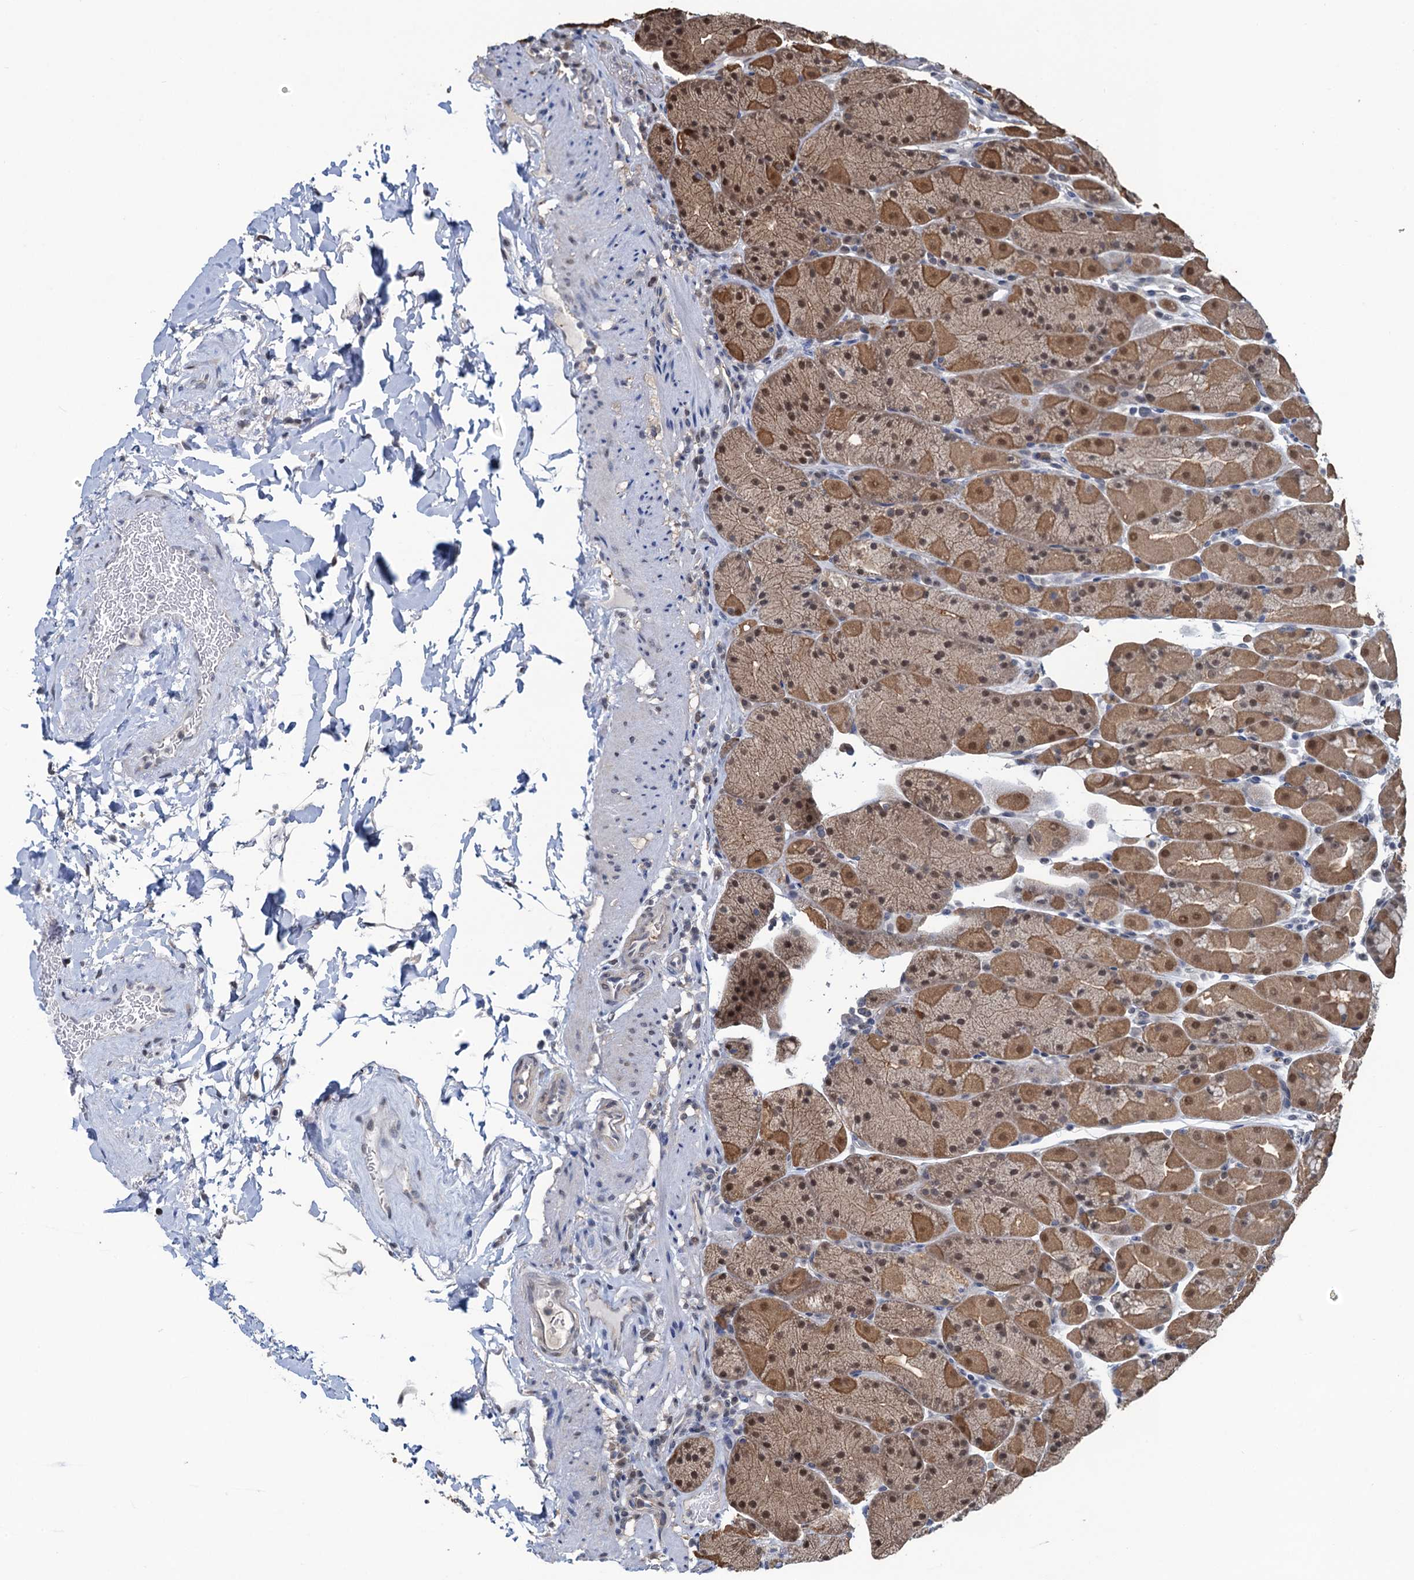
{"staining": {"intensity": "moderate", "quantity": ">75%", "location": "cytoplasmic/membranous,nuclear"}, "tissue": "stomach", "cell_type": "Glandular cells", "image_type": "normal", "snomed": [{"axis": "morphology", "description": "Normal tissue, NOS"}, {"axis": "topography", "description": "Stomach, upper"}, {"axis": "topography", "description": "Stomach, lower"}], "caption": "Immunohistochemical staining of unremarkable human stomach exhibits >75% levels of moderate cytoplasmic/membranous,nuclear protein positivity in approximately >75% of glandular cells.", "gene": "RTKN2", "patient": {"sex": "male", "age": 67}}